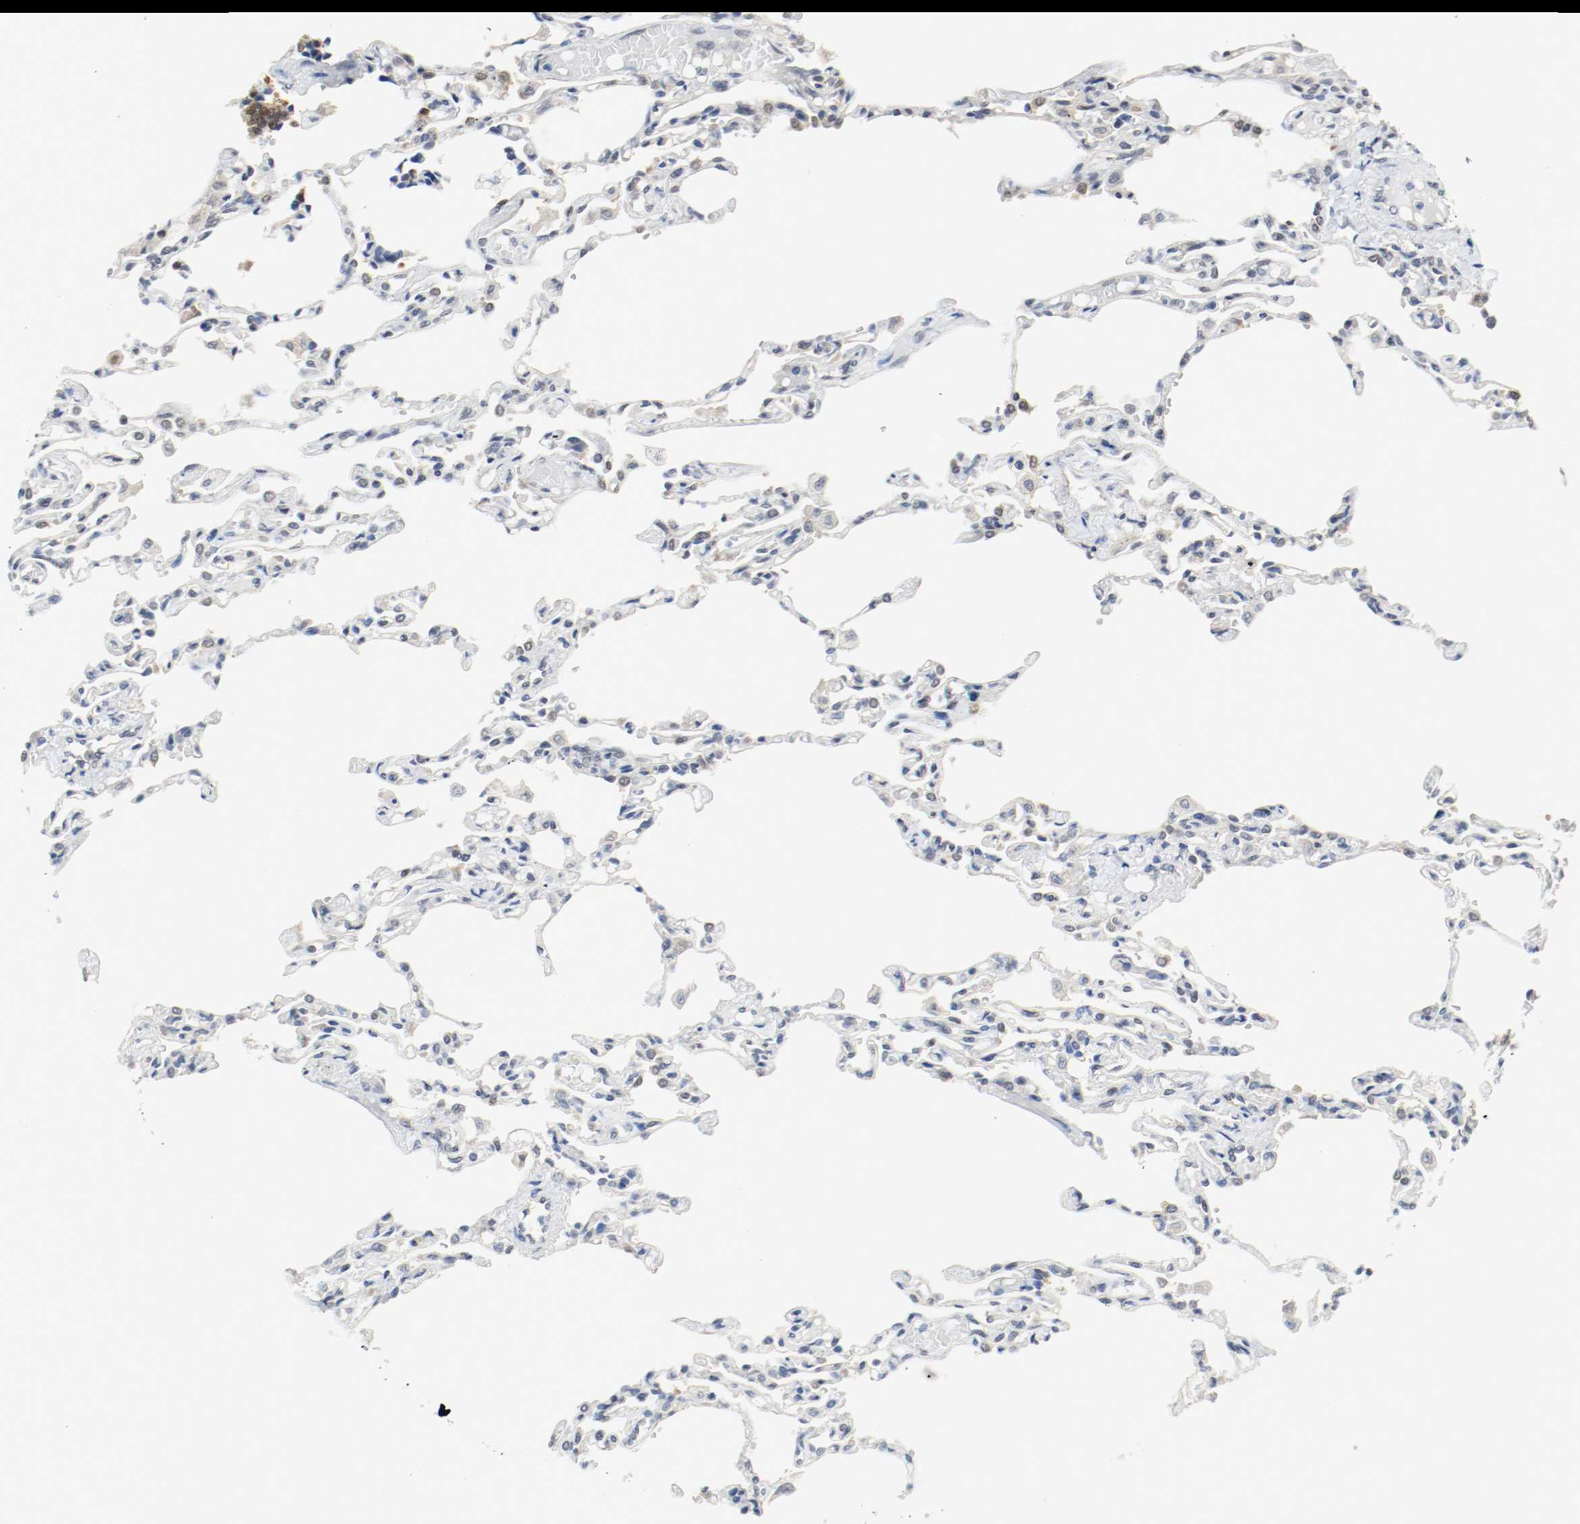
{"staining": {"intensity": "moderate", "quantity": "25%-75%", "location": "cytoplasmic/membranous,nuclear"}, "tissue": "lung", "cell_type": "Alveolar cells", "image_type": "normal", "snomed": [{"axis": "morphology", "description": "Normal tissue, NOS"}, {"axis": "topography", "description": "Lung"}], "caption": "High-power microscopy captured an immunohistochemistry (IHC) micrograph of normal lung, revealing moderate cytoplasmic/membranous,nuclear staining in approximately 25%-75% of alveolar cells. Nuclei are stained in blue.", "gene": "PPME1", "patient": {"sex": "male", "age": 21}}